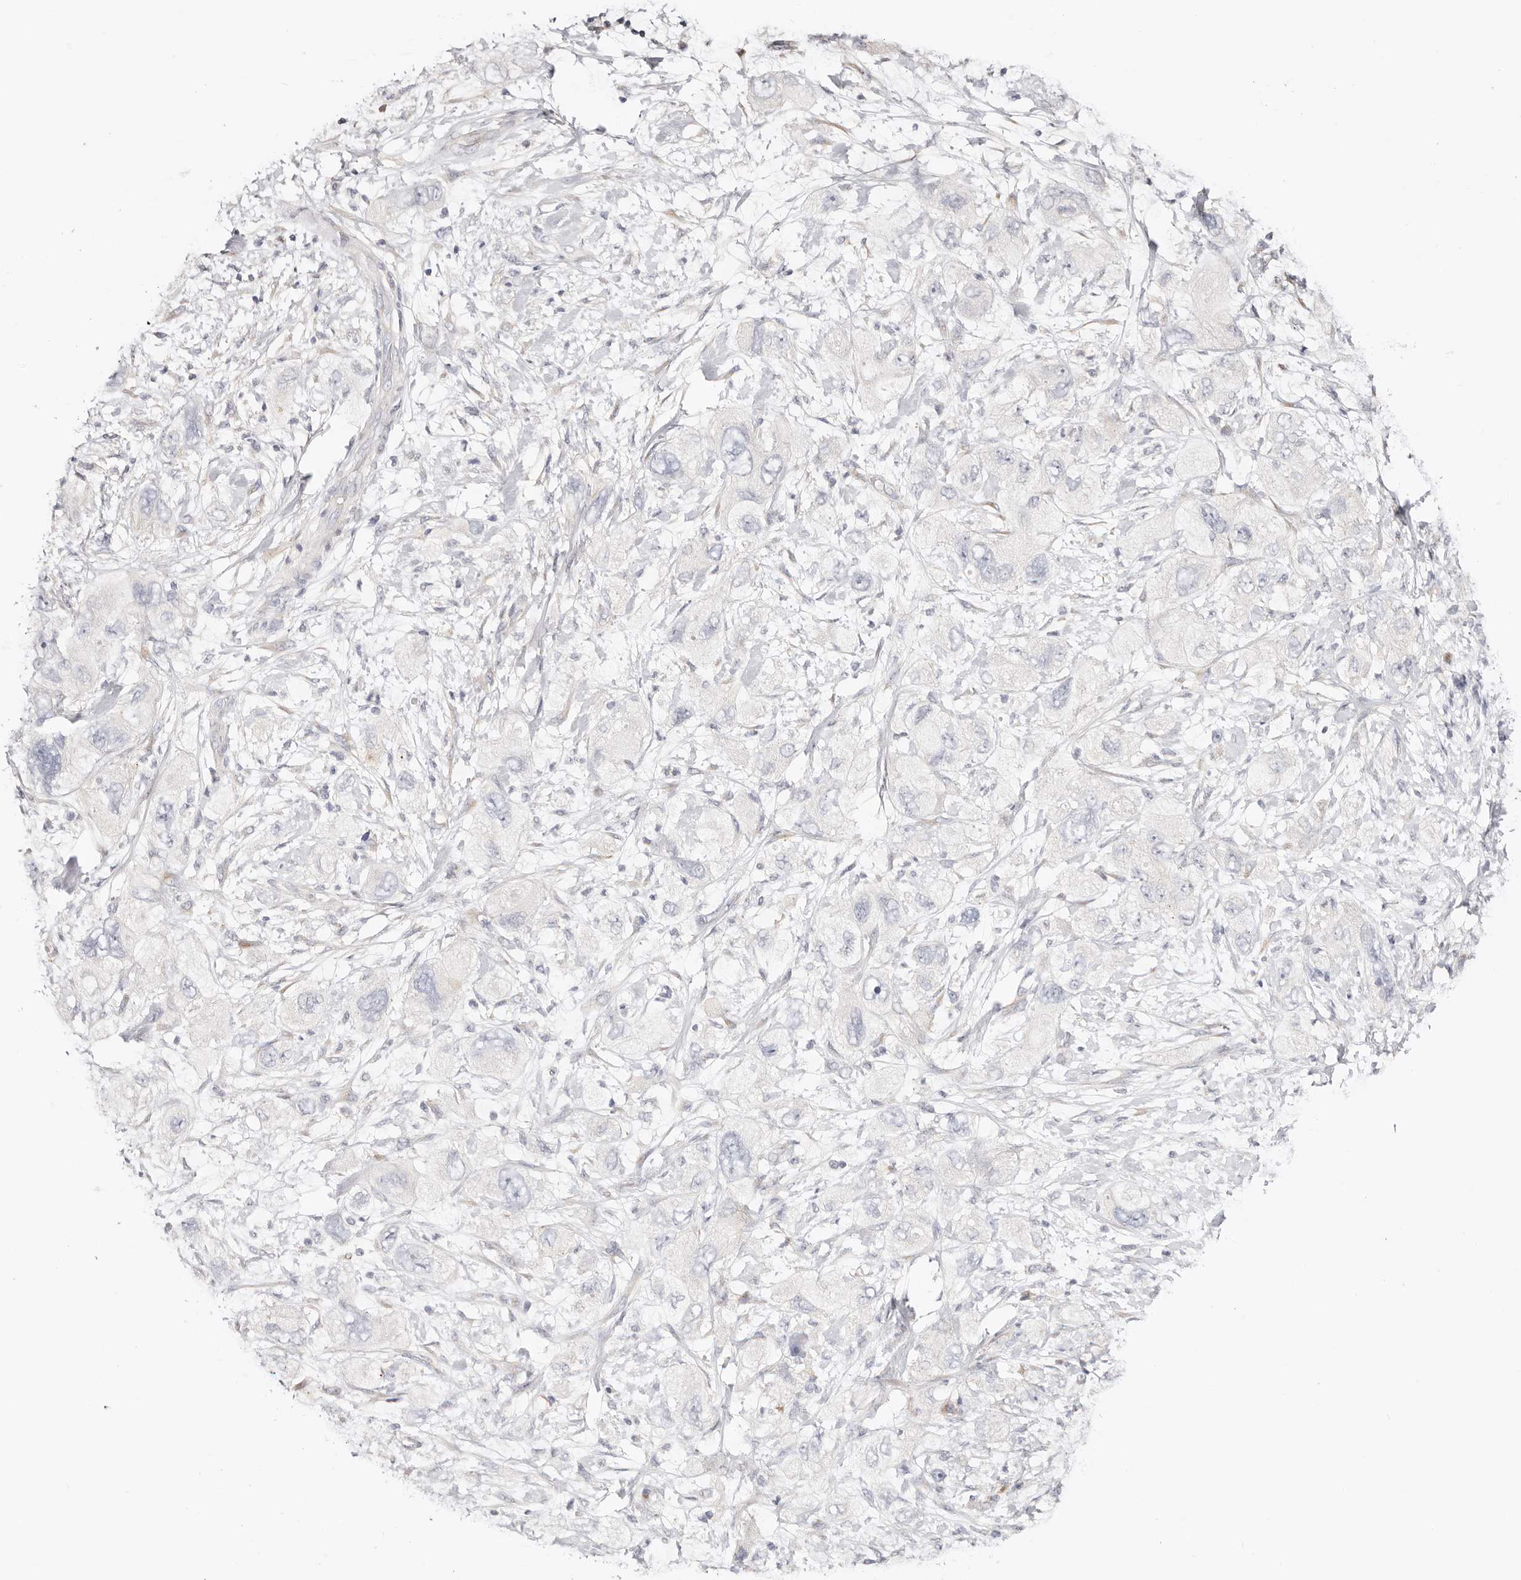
{"staining": {"intensity": "negative", "quantity": "none", "location": "none"}, "tissue": "pancreatic cancer", "cell_type": "Tumor cells", "image_type": "cancer", "snomed": [{"axis": "morphology", "description": "Adenocarcinoma, NOS"}, {"axis": "topography", "description": "Pancreas"}], "caption": "DAB (3,3'-diaminobenzidine) immunohistochemical staining of human adenocarcinoma (pancreatic) displays no significant positivity in tumor cells.", "gene": "DNASE1", "patient": {"sex": "female", "age": 73}}